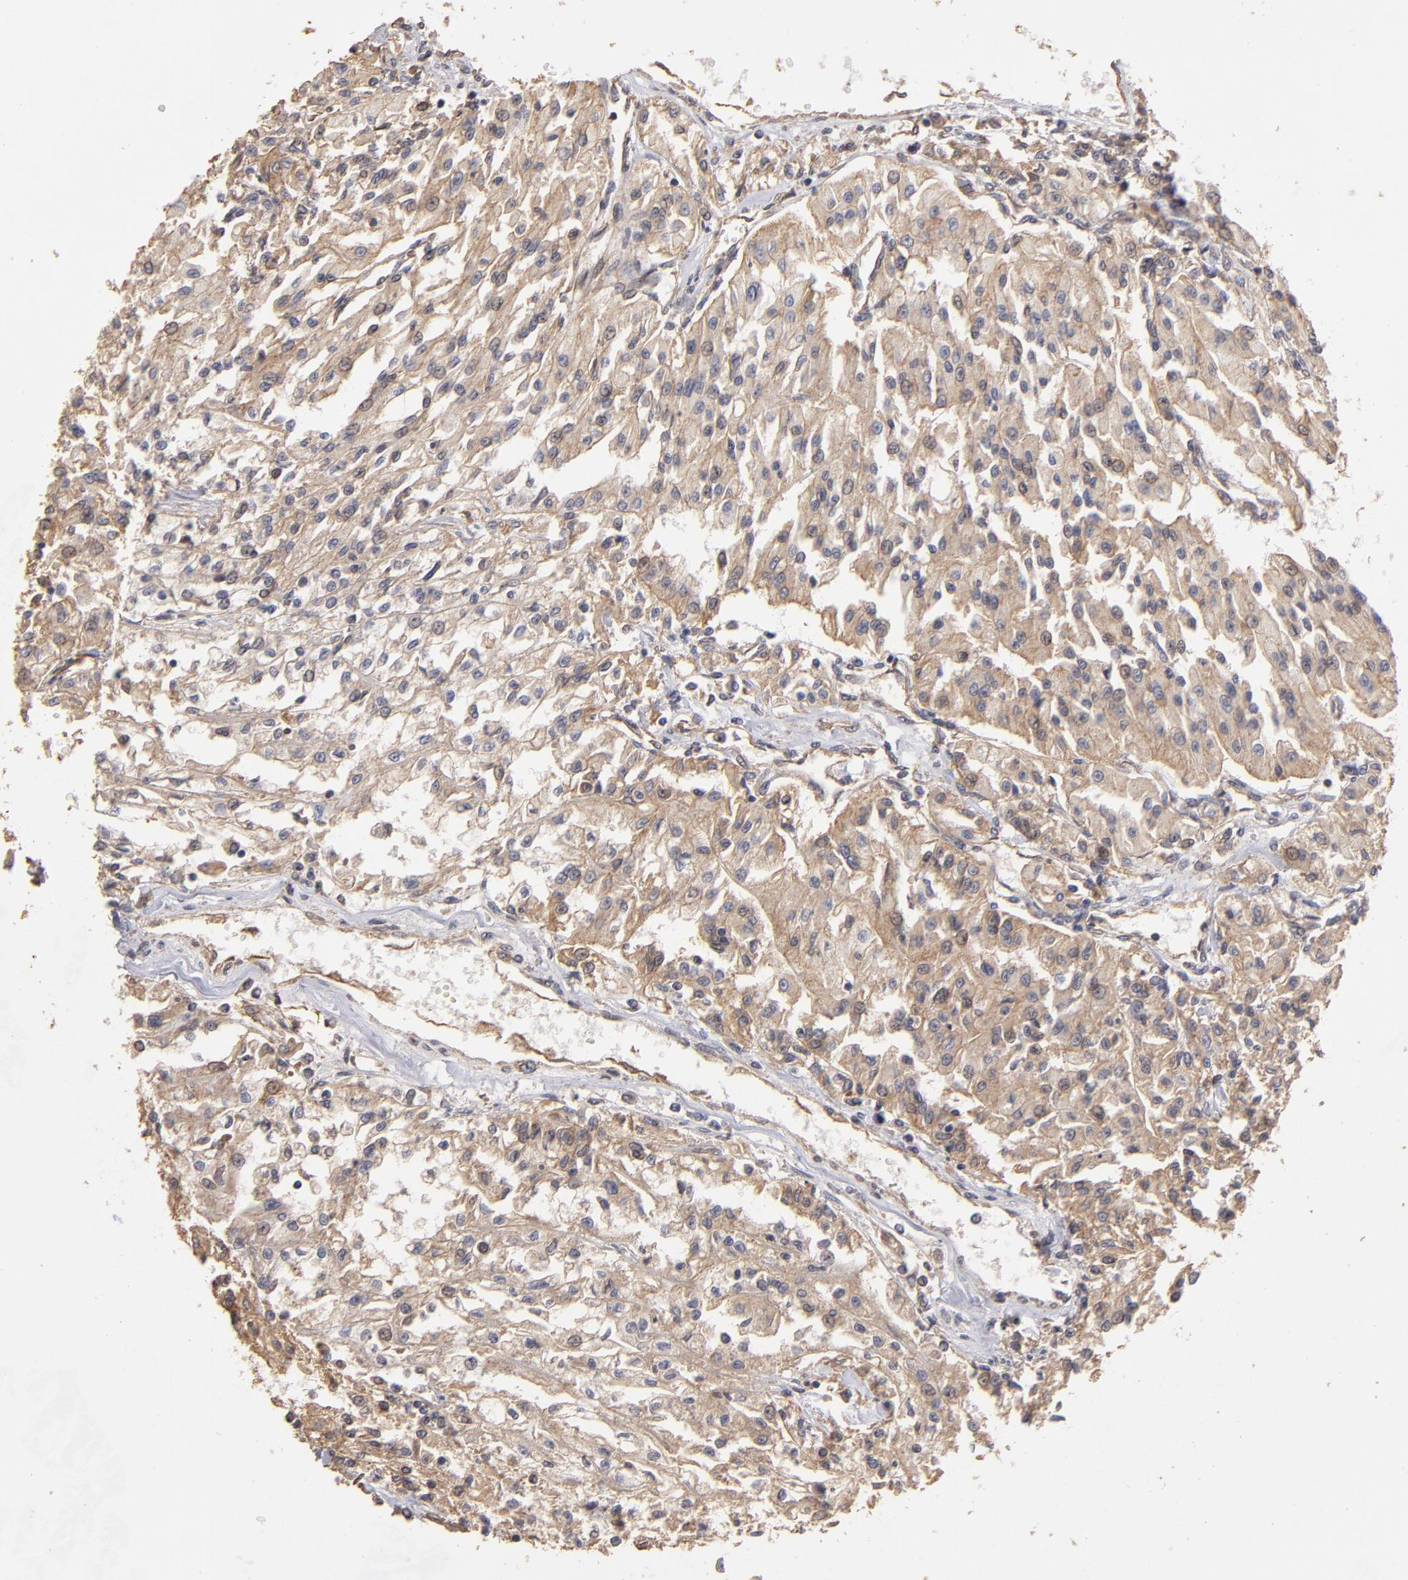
{"staining": {"intensity": "weak", "quantity": ">75%", "location": "cytoplasmic/membranous"}, "tissue": "renal cancer", "cell_type": "Tumor cells", "image_type": "cancer", "snomed": [{"axis": "morphology", "description": "Adenocarcinoma, NOS"}, {"axis": "topography", "description": "Kidney"}], "caption": "Tumor cells demonstrate low levels of weak cytoplasmic/membranous staining in about >75% of cells in human renal cancer. The protein is shown in brown color, while the nuclei are stained blue.", "gene": "DMD", "patient": {"sex": "male", "age": 78}}